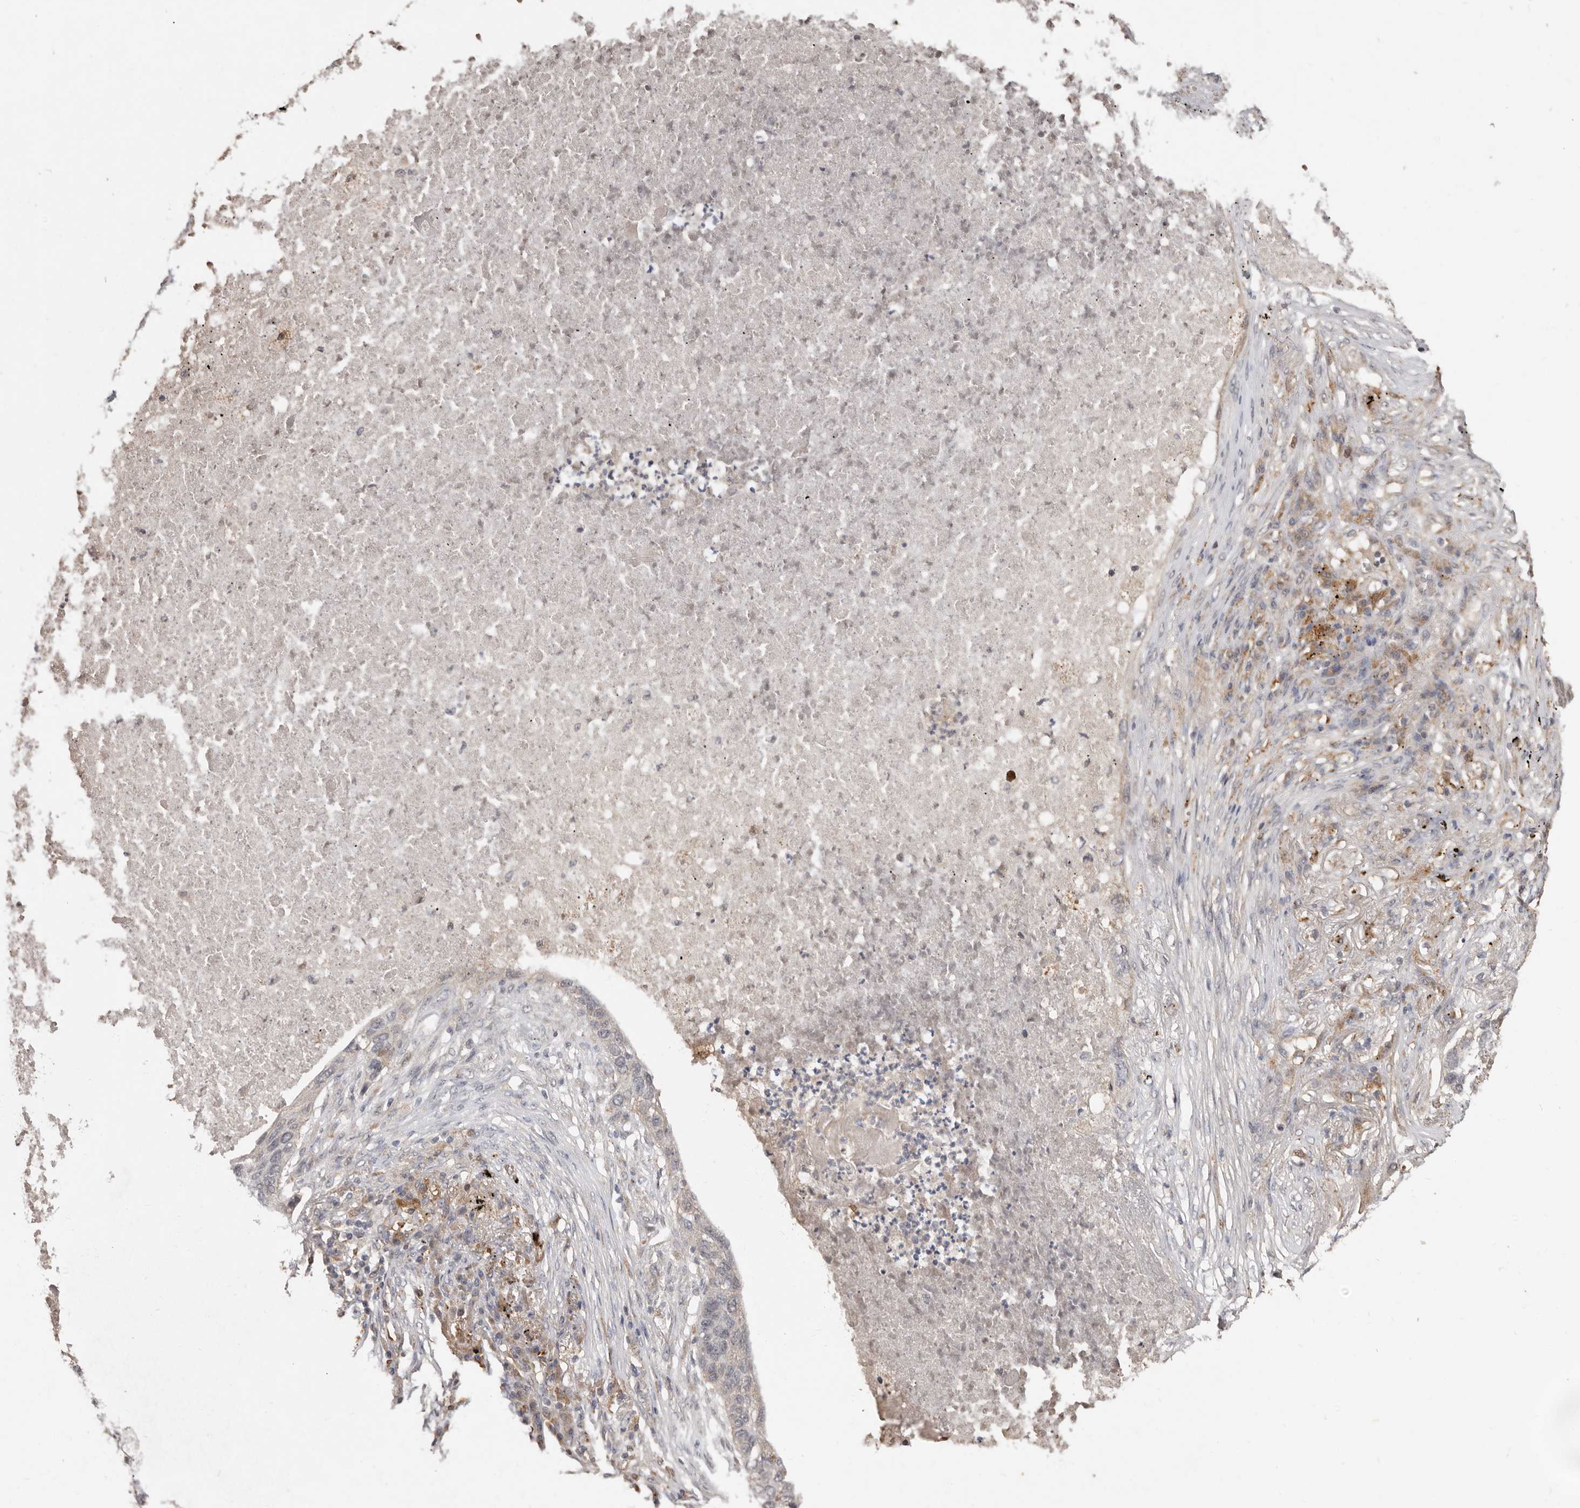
{"staining": {"intensity": "moderate", "quantity": "<25%", "location": "cytoplasmic/membranous"}, "tissue": "lung cancer", "cell_type": "Tumor cells", "image_type": "cancer", "snomed": [{"axis": "morphology", "description": "Squamous cell carcinoma, NOS"}, {"axis": "topography", "description": "Lung"}], "caption": "A low amount of moderate cytoplasmic/membranous staining is seen in approximately <25% of tumor cells in lung cancer (squamous cell carcinoma) tissue.", "gene": "RSPO2", "patient": {"sex": "female", "age": 63}}